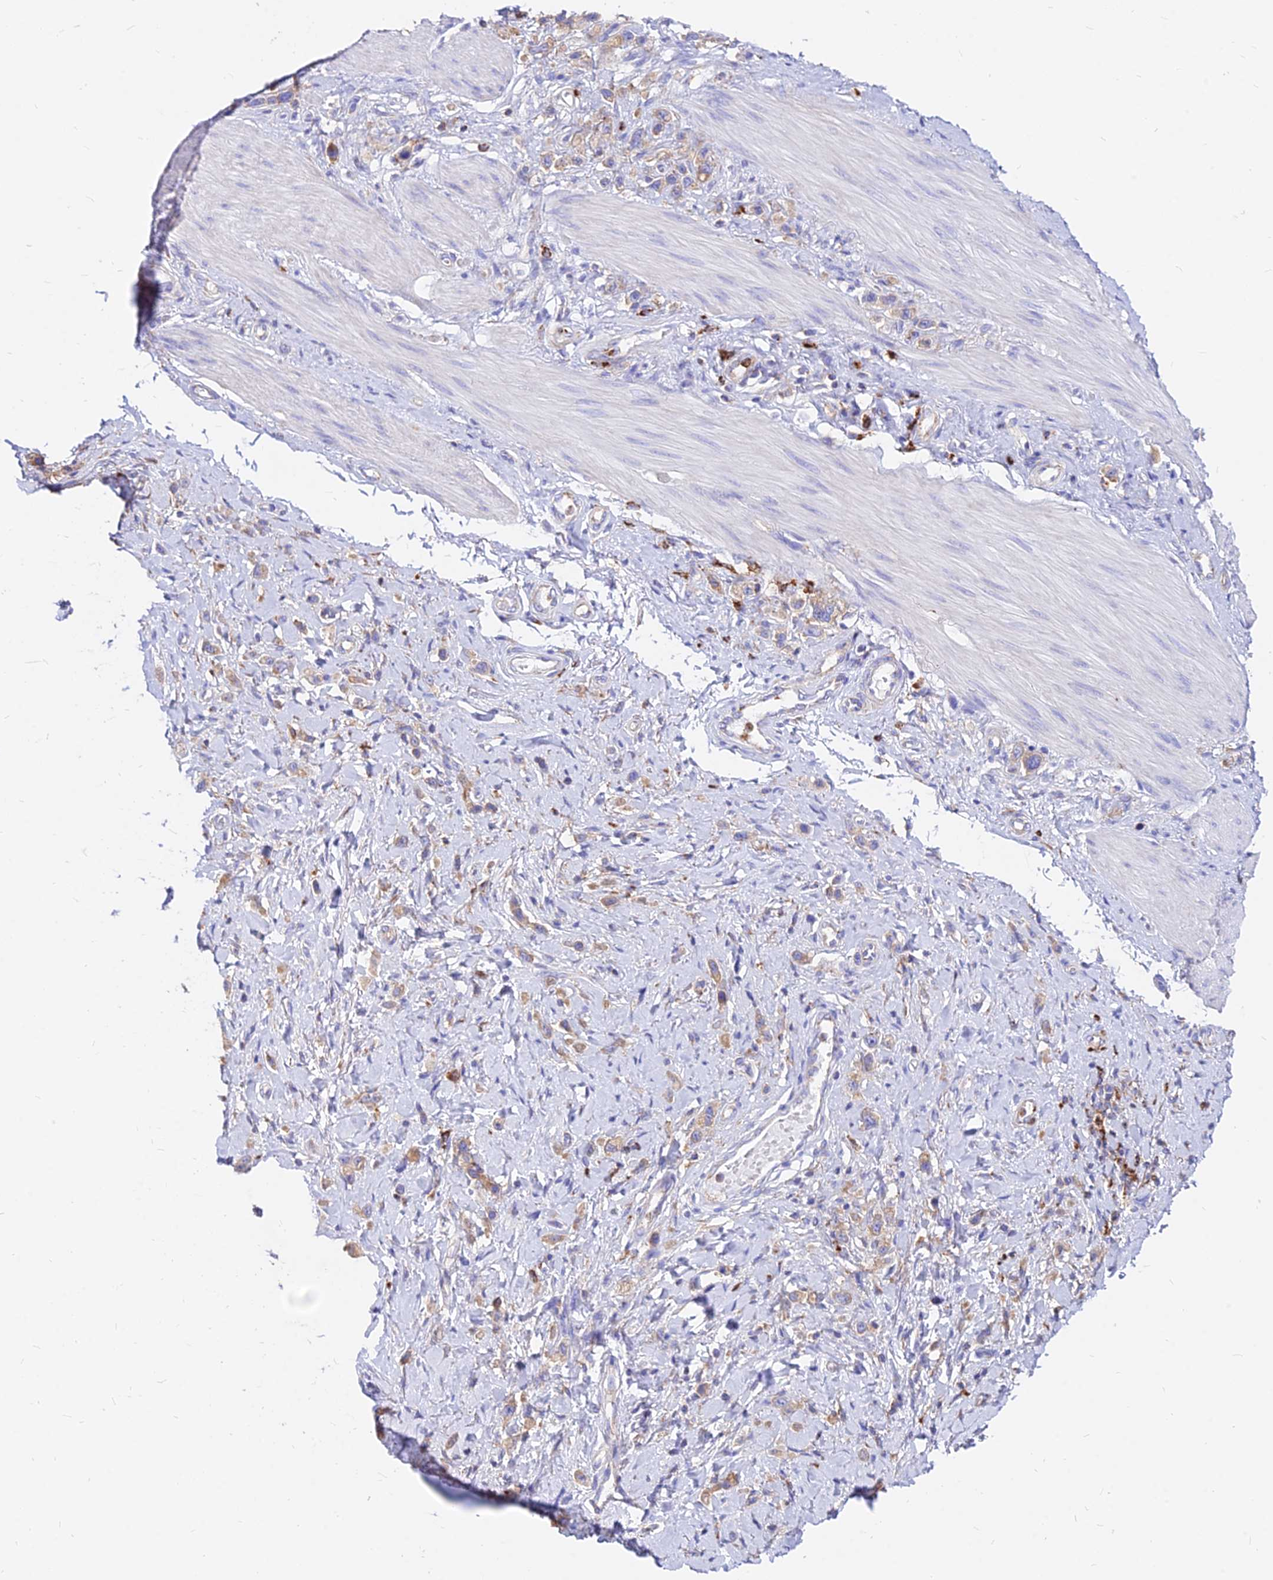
{"staining": {"intensity": "weak", "quantity": ">75%", "location": "cytoplasmic/membranous"}, "tissue": "stomach cancer", "cell_type": "Tumor cells", "image_type": "cancer", "snomed": [{"axis": "morphology", "description": "Adenocarcinoma, NOS"}, {"axis": "topography", "description": "Stomach"}], "caption": "IHC staining of stomach cancer (adenocarcinoma), which exhibits low levels of weak cytoplasmic/membranous staining in approximately >75% of tumor cells indicating weak cytoplasmic/membranous protein staining. The staining was performed using DAB (brown) for protein detection and nuclei were counterstained in hematoxylin (blue).", "gene": "AGTRAP", "patient": {"sex": "female", "age": 65}}